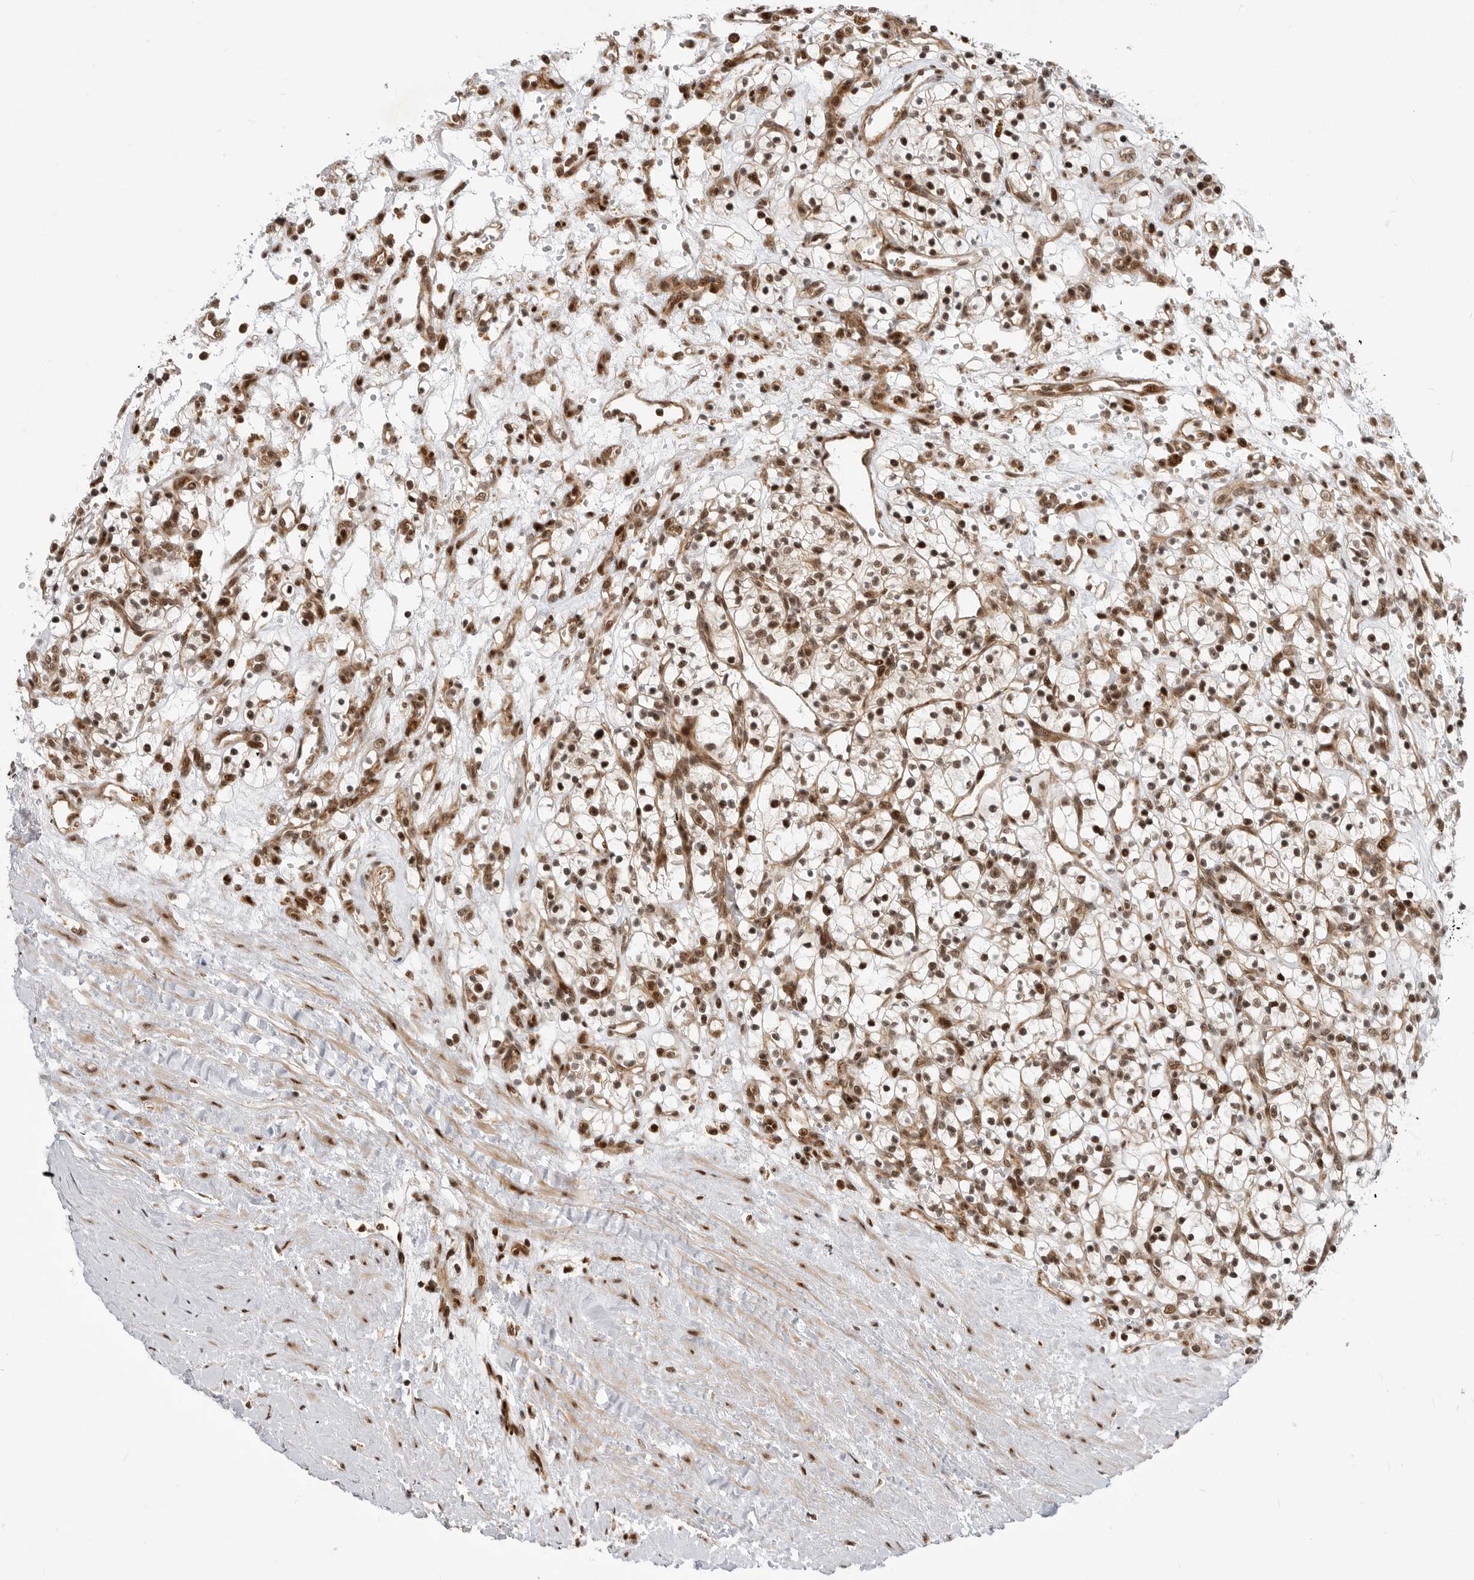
{"staining": {"intensity": "strong", "quantity": ">75%", "location": "cytoplasmic/membranous,nuclear"}, "tissue": "renal cancer", "cell_type": "Tumor cells", "image_type": "cancer", "snomed": [{"axis": "morphology", "description": "Adenocarcinoma, NOS"}, {"axis": "topography", "description": "Kidney"}], "caption": "Immunohistochemistry (IHC) staining of renal cancer, which reveals high levels of strong cytoplasmic/membranous and nuclear staining in approximately >75% of tumor cells indicating strong cytoplasmic/membranous and nuclear protein expression. The staining was performed using DAB (3,3'-diaminobenzidine) (brown) for protein detection and nuclei were counterstained in hematoxylin (blue).", "gene": "GPATCH2", "patient": {"sex": "female", "age": 57}}